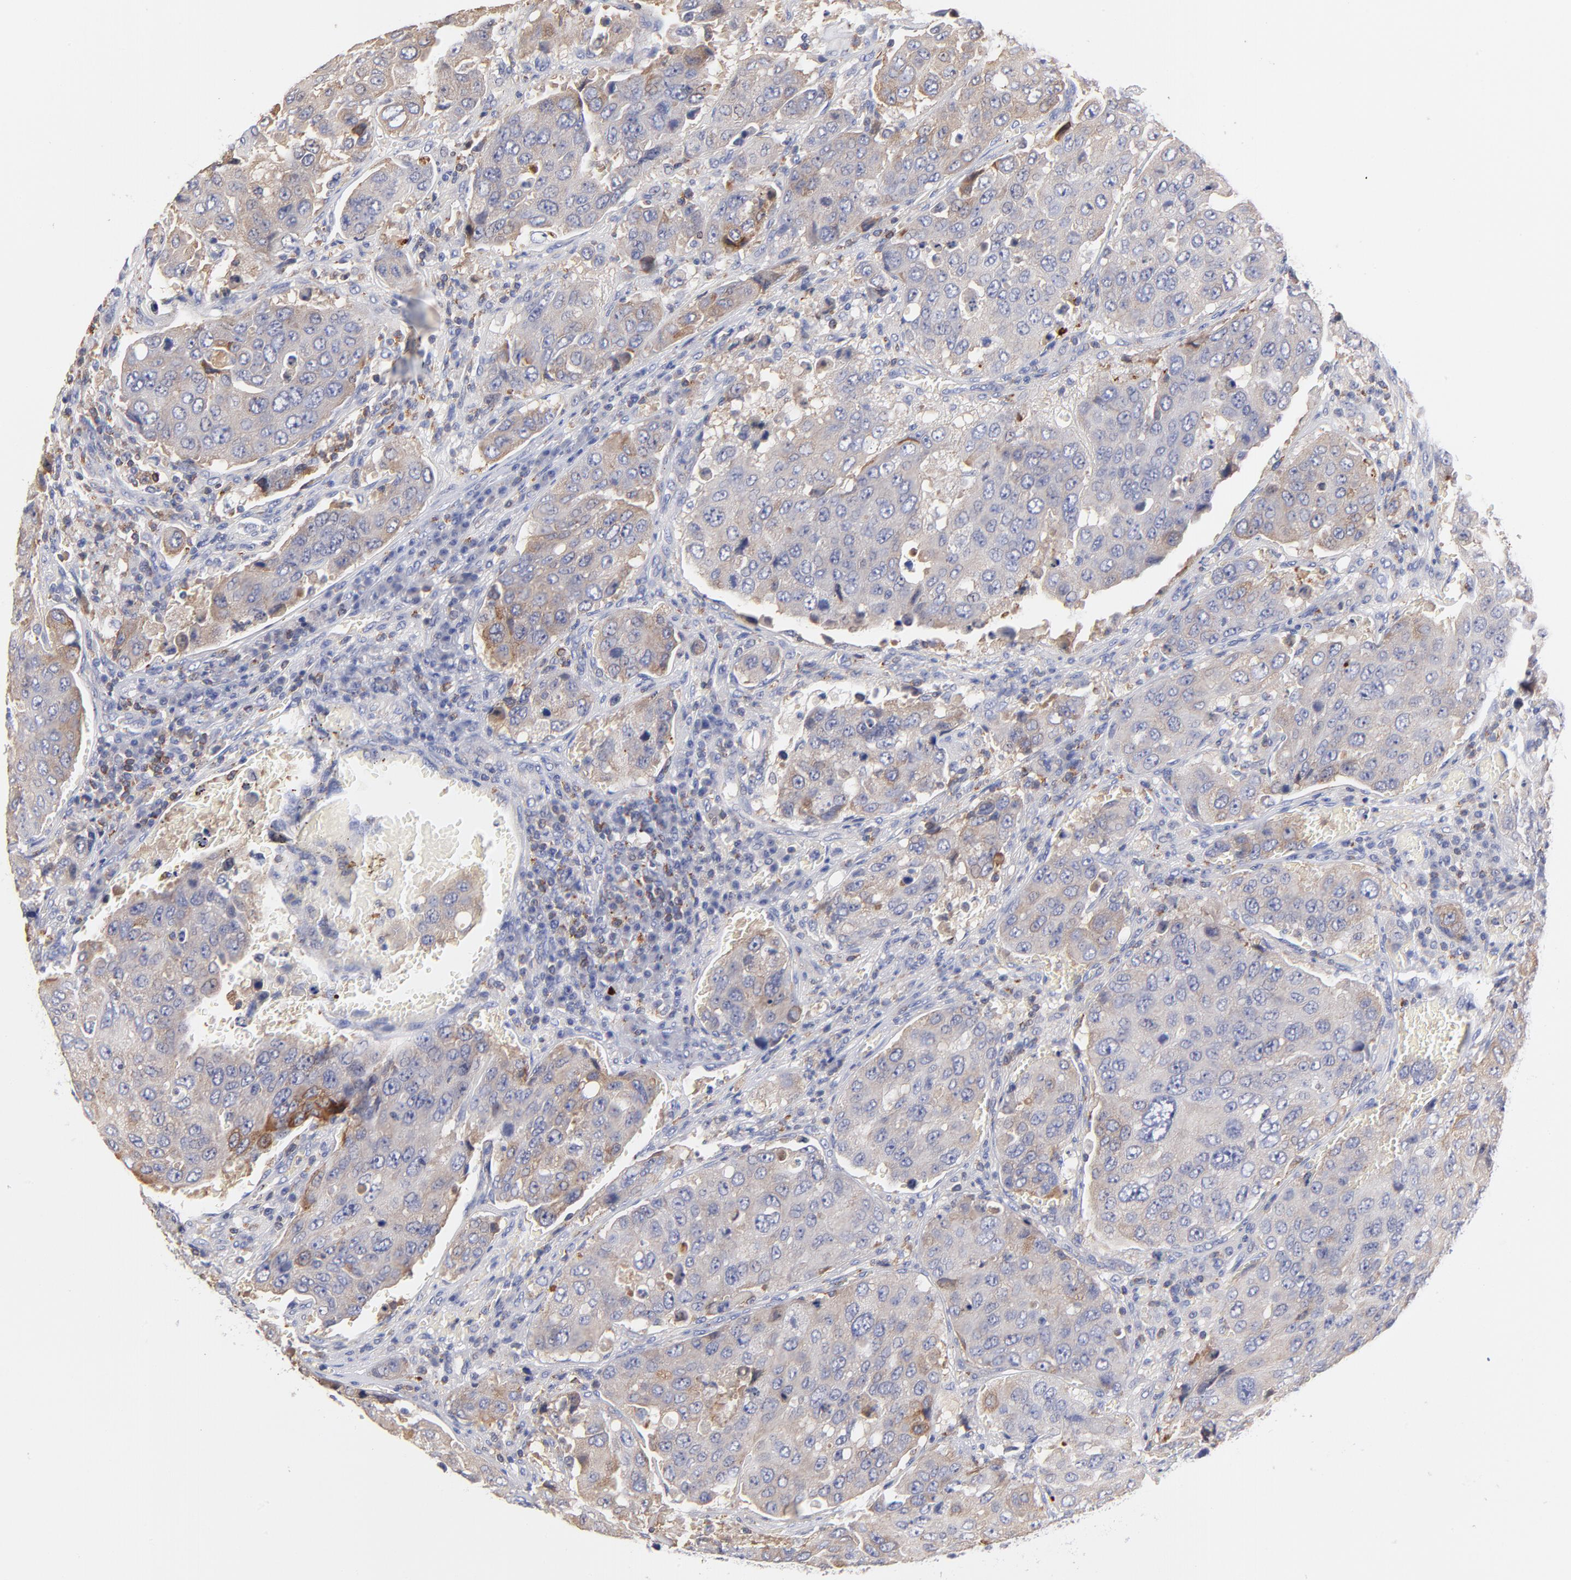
{"staining": {"intensity": "moderate", "quantity": "25%-75%", "location": "cytoplasmic/membranous"}, "tissue": "urothelial cancer", "cell_type": "Tumor cells", "image_type": "cancer", "snomed": [{"axis": "morphology", "description": "Urothelial carcinoma, High grade"}, {"axis": "topography", "description": "Lymph node"}, {"axis": "topography", "description": "Urinary bladder"}], "caption": "Brown immunohistochemical staining in human urothelial carcinoma (high-grade) exhibits moderate cytoplasmic/membranous staining in about 25%-75% of tumor cells. The staining was performed using DAB to visualize the protein expression in brown, while the nuclei were stained in blue with hematoxylin (Magnification: 20x).", "gene": "KREMEN2", "patient": {"sex": "male", "age": 51}}